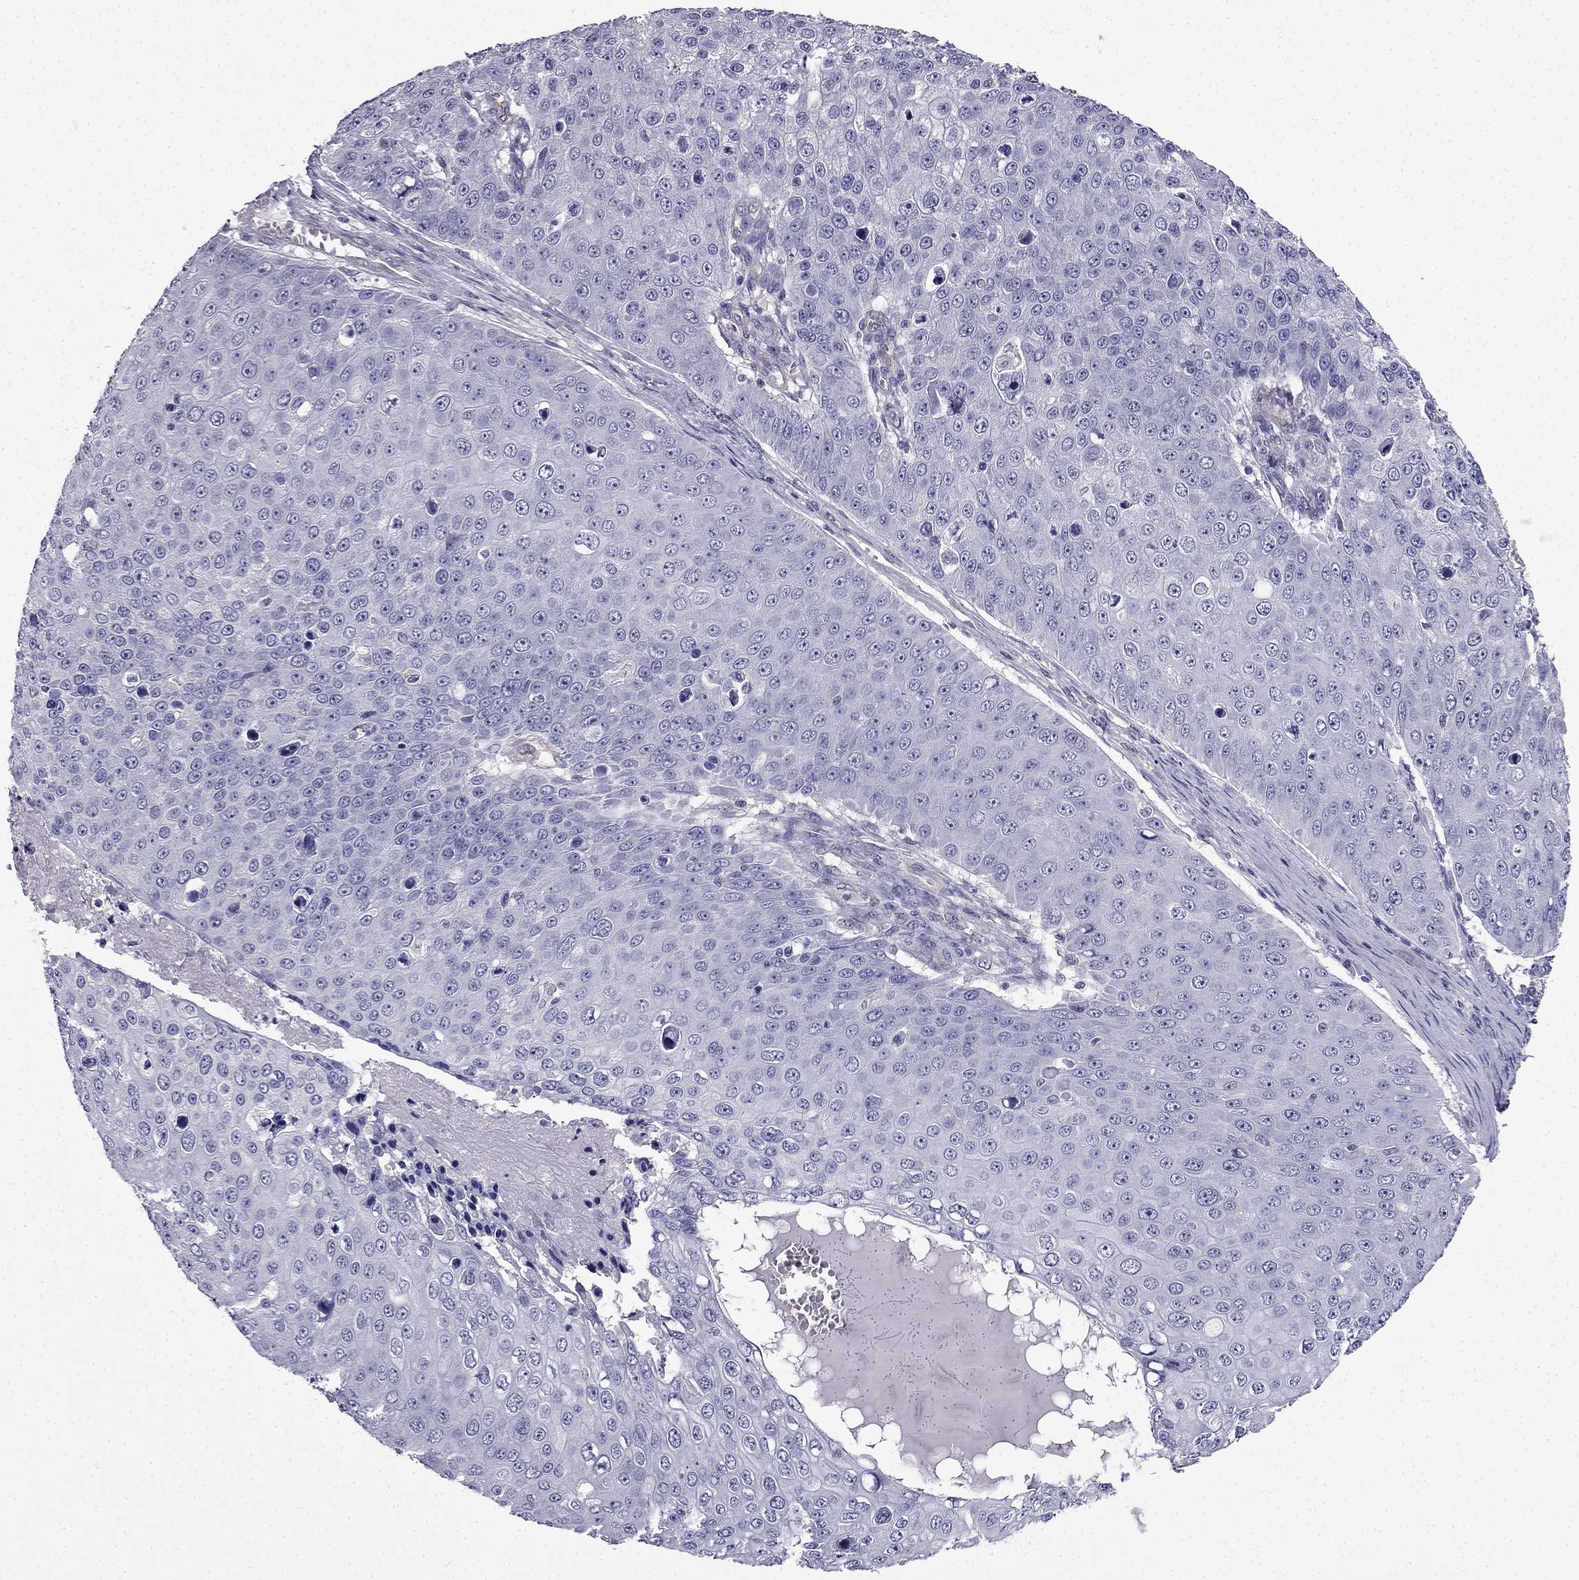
{"staining": {"intensity": "negative", "quantity": "none", "location": "none"}, "tissue": "skin cancer", "cell_type": "Tumor cells", "image_type": "cancer", "snomed": [{"axis": "morphology", "description": "Squamous cell carcinoma, NOS"}, {"axis": "topography", "description": "Skin"}], "caption": "Image shows no protein expression in tumor cells of squamous cell carcinoma (skin) tissue.", "gene": "SLC6A2", "patient": {"sex": "male", "age": 71}}